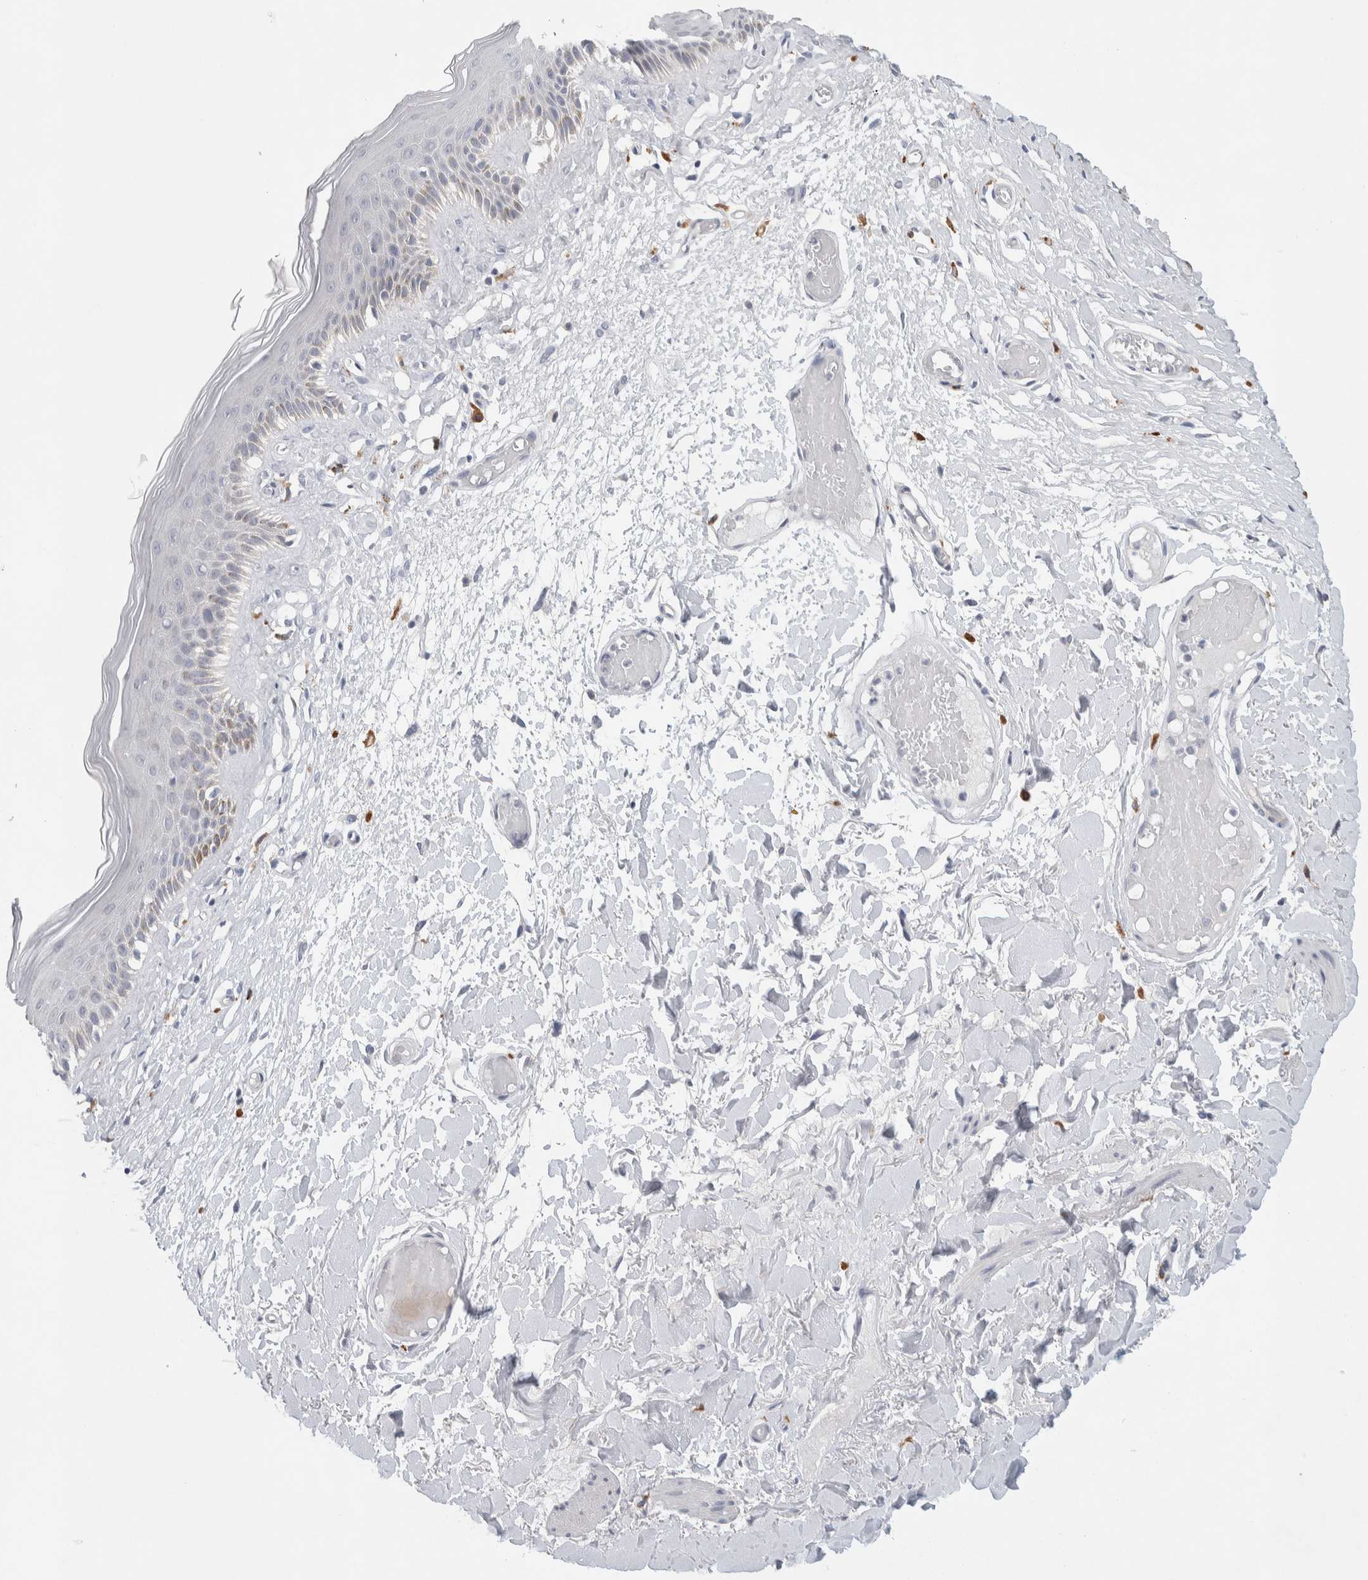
{"staining": {"intensity": "moderate", "quantity": "<25%", "location": "cytoplasmic/membranous"}, "tissue": "skin", "cell_type": "Epidermal cells", "image_type": "normal", "snomed": [{"axis": "morphology", "description": "Normal tissue, NOS"}, {"axis": "topography", "description": "Vulva"}], "caption": "This photomicrograph reveals normal skin stained with IHC to label a protein in brown. The cytoplasmic/membranous of epidermal cells show moderate positivity for the protein. Nuclei are counter-stained blue.", "gene": "SCN2A", "patient": {"sex": "female", "age": 73}}